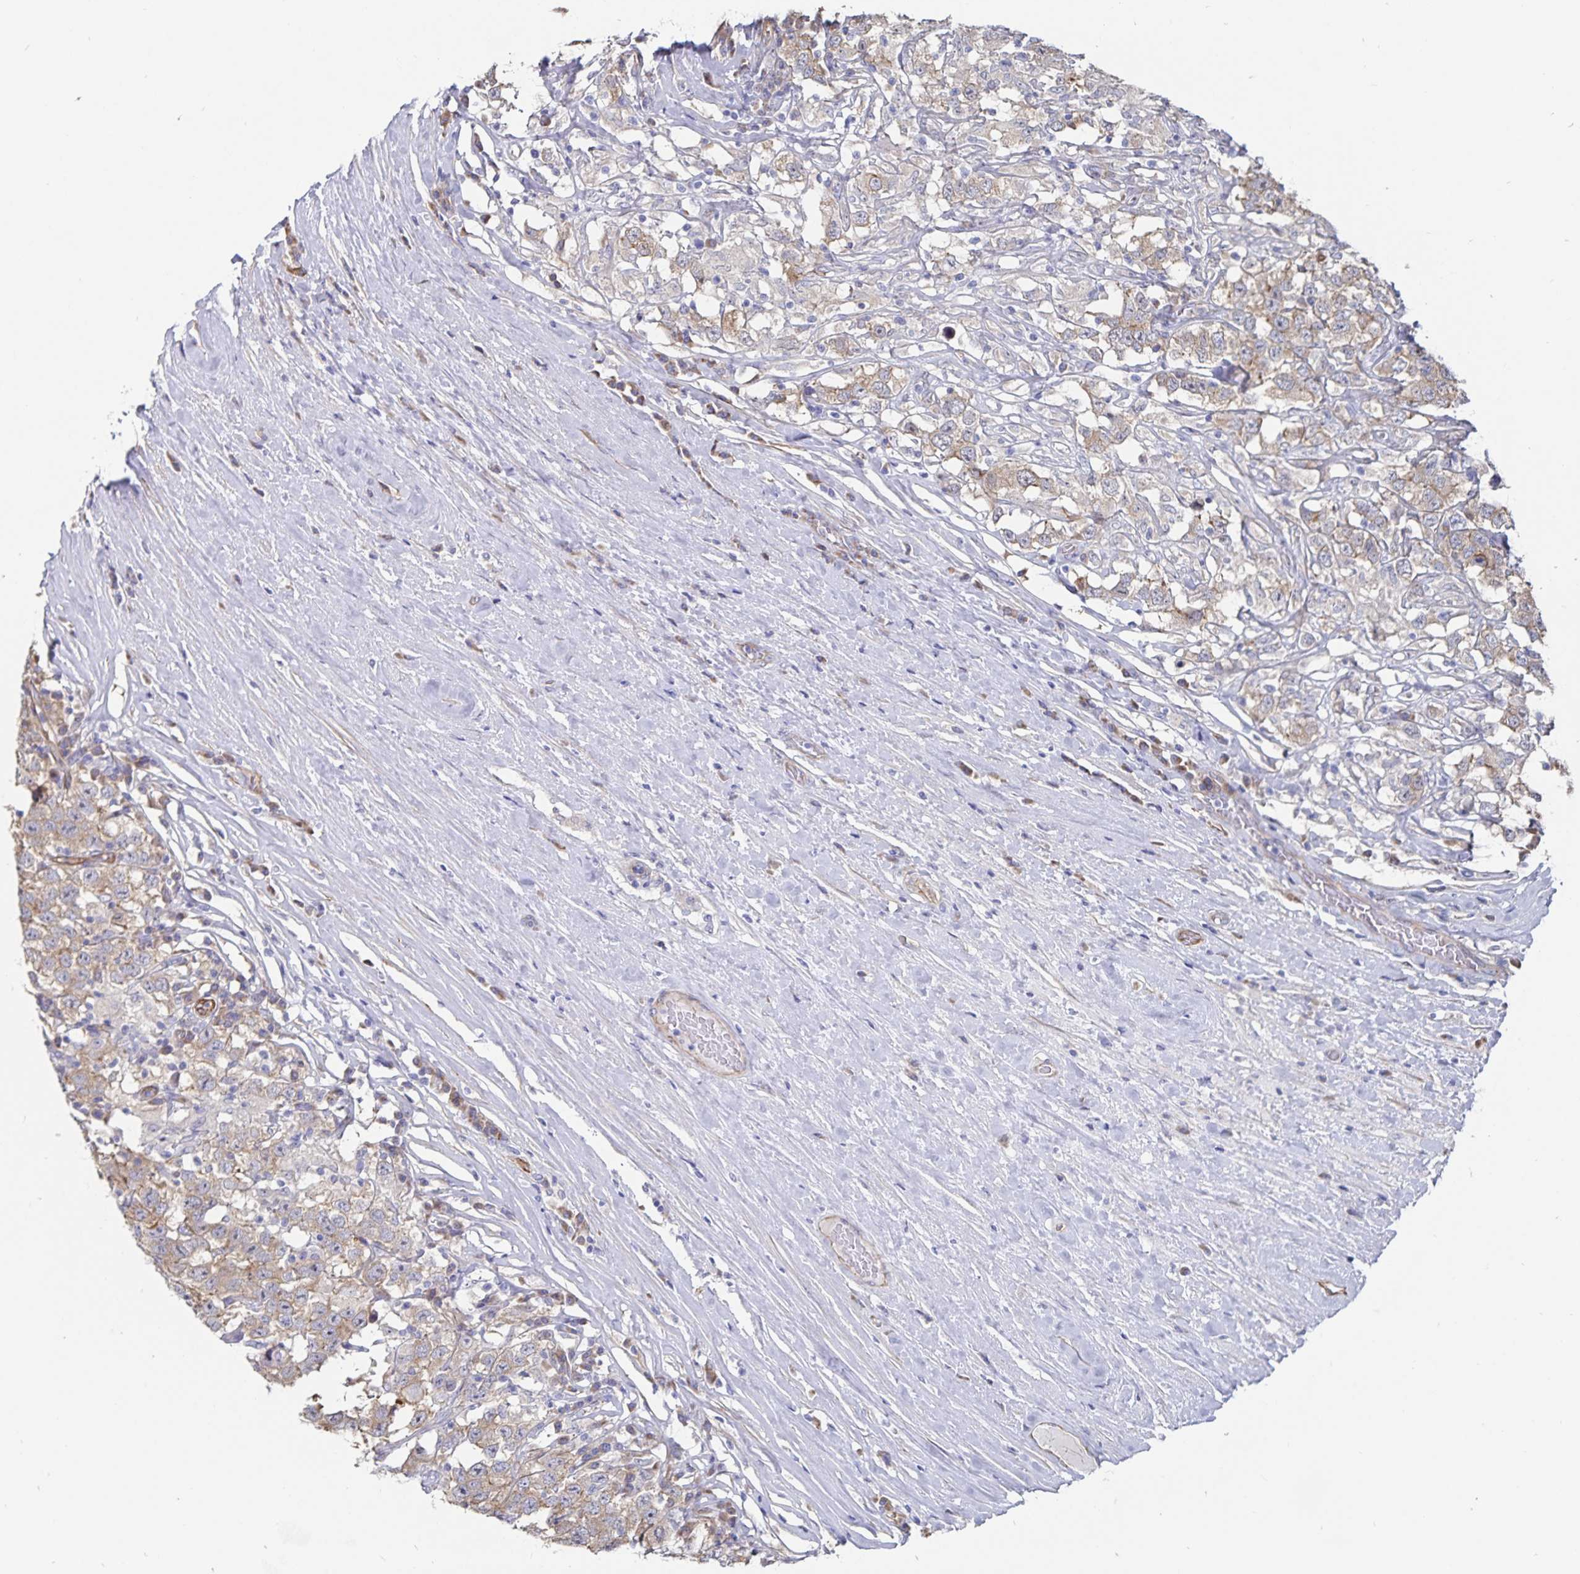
{"staining": {"intensity": "weak", "quantity": ">75%", "location": "cytoplasmic/membranous"}, "tissue": "testis cancer", "cell_type": "Tumor cells", "image_type": "cancer", "snomed": [{"axis": "morphology", "description": "Seminoma, NOS"}, {"axis": "topography", "description": "Testis"}], "caption": "Immunohistochemistry (DAB) staining of human testis cancer shows weak cytoplasmic/membranous protein staining in approximately >75% of tumor cells.", "gene": "SSTR1", "patient": {"sex": "male", "age": 41}}